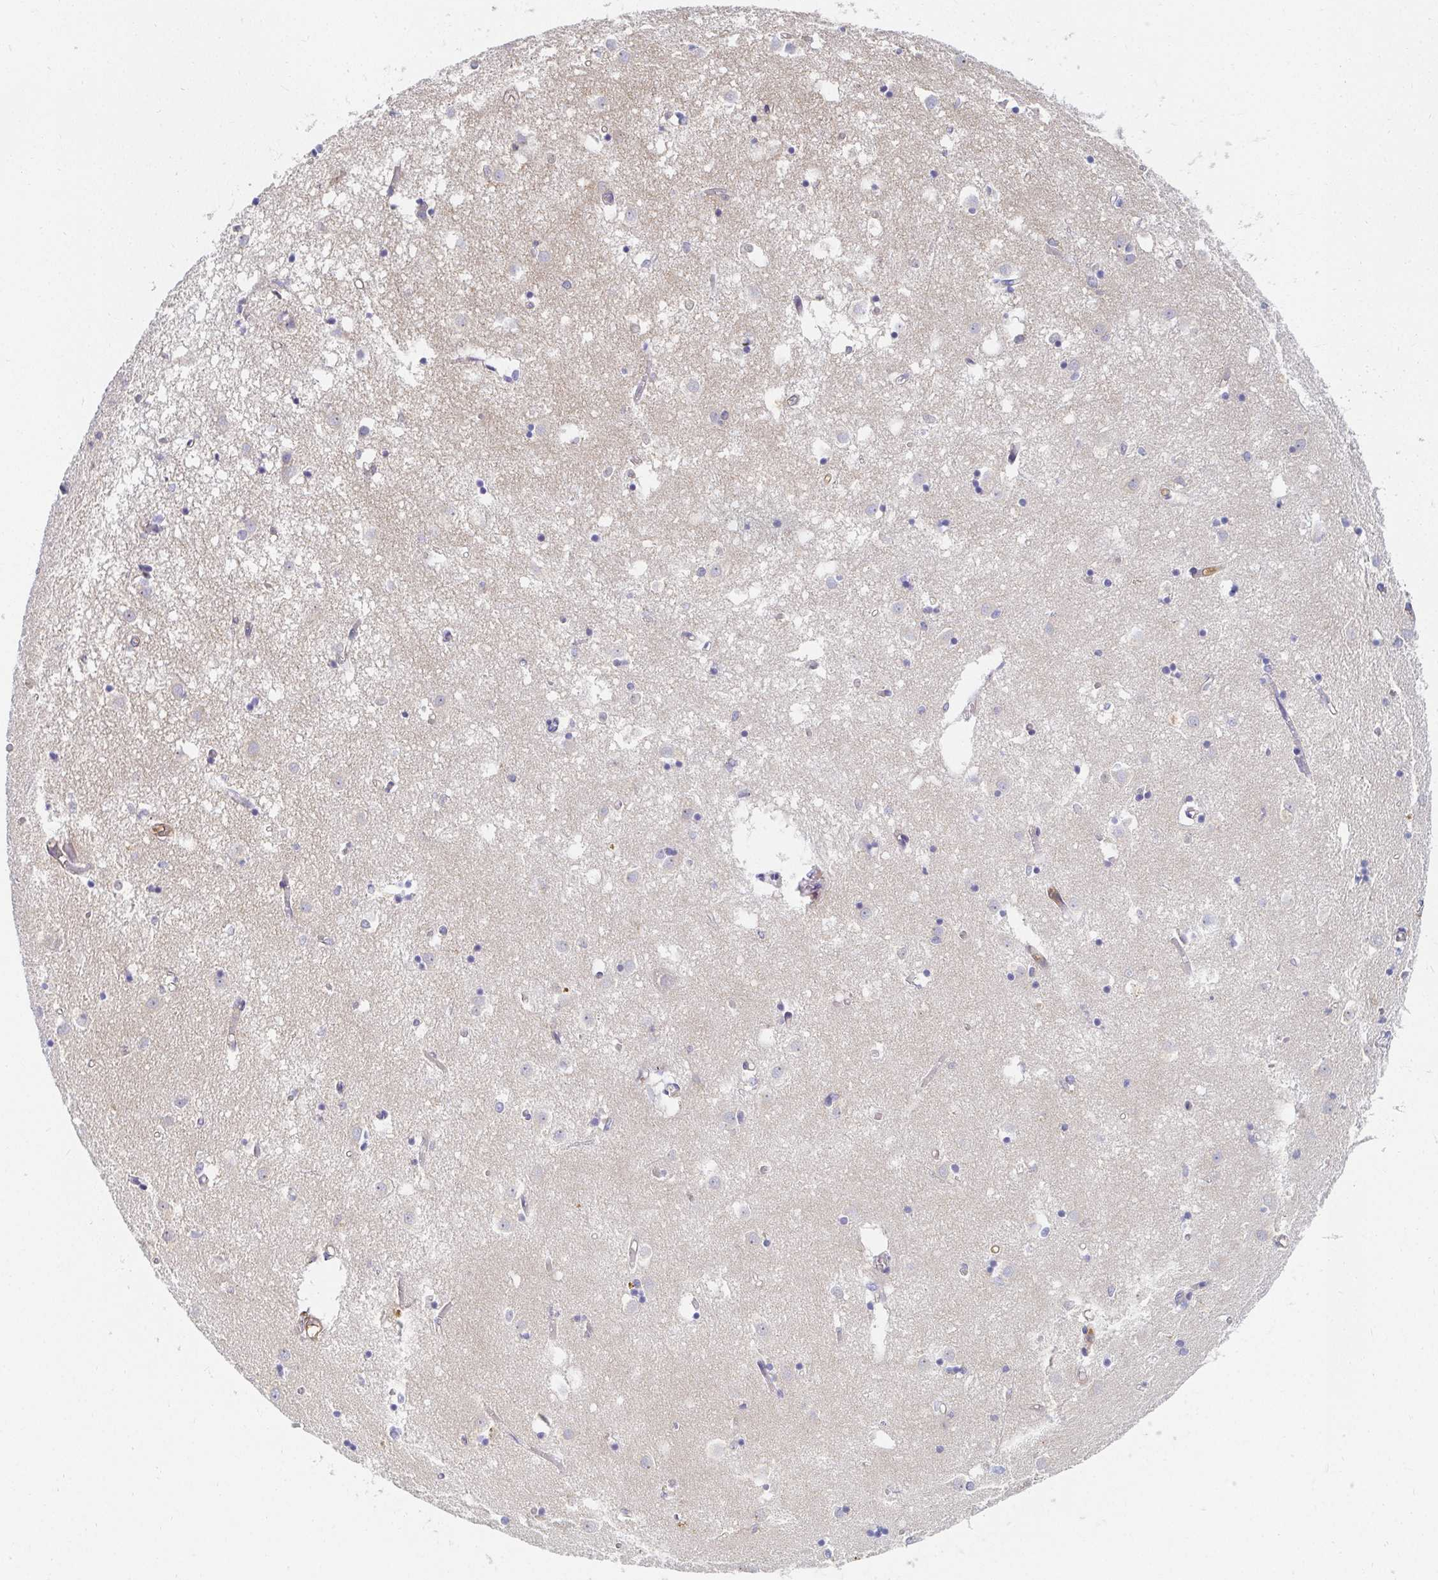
{"staining": {"intensity": "negative", "quantity": "none", "location": "none"}, "tissue": "caudate", "cell_type": "Glial cells", "image_type": "normal", "snomed": [{"axis": "morphology", "description": "Normal tissue, NOS"}, {"axis": "topography", "description": "Lateral ventricle wall"}], "caption": "An immunohistochemistry (IHC) micrograph of benign caudate is shown. There is no staining in glial cells of caudate.", "gene": "TSPAN19", "patient": {"sex": "male", "age": 70}}